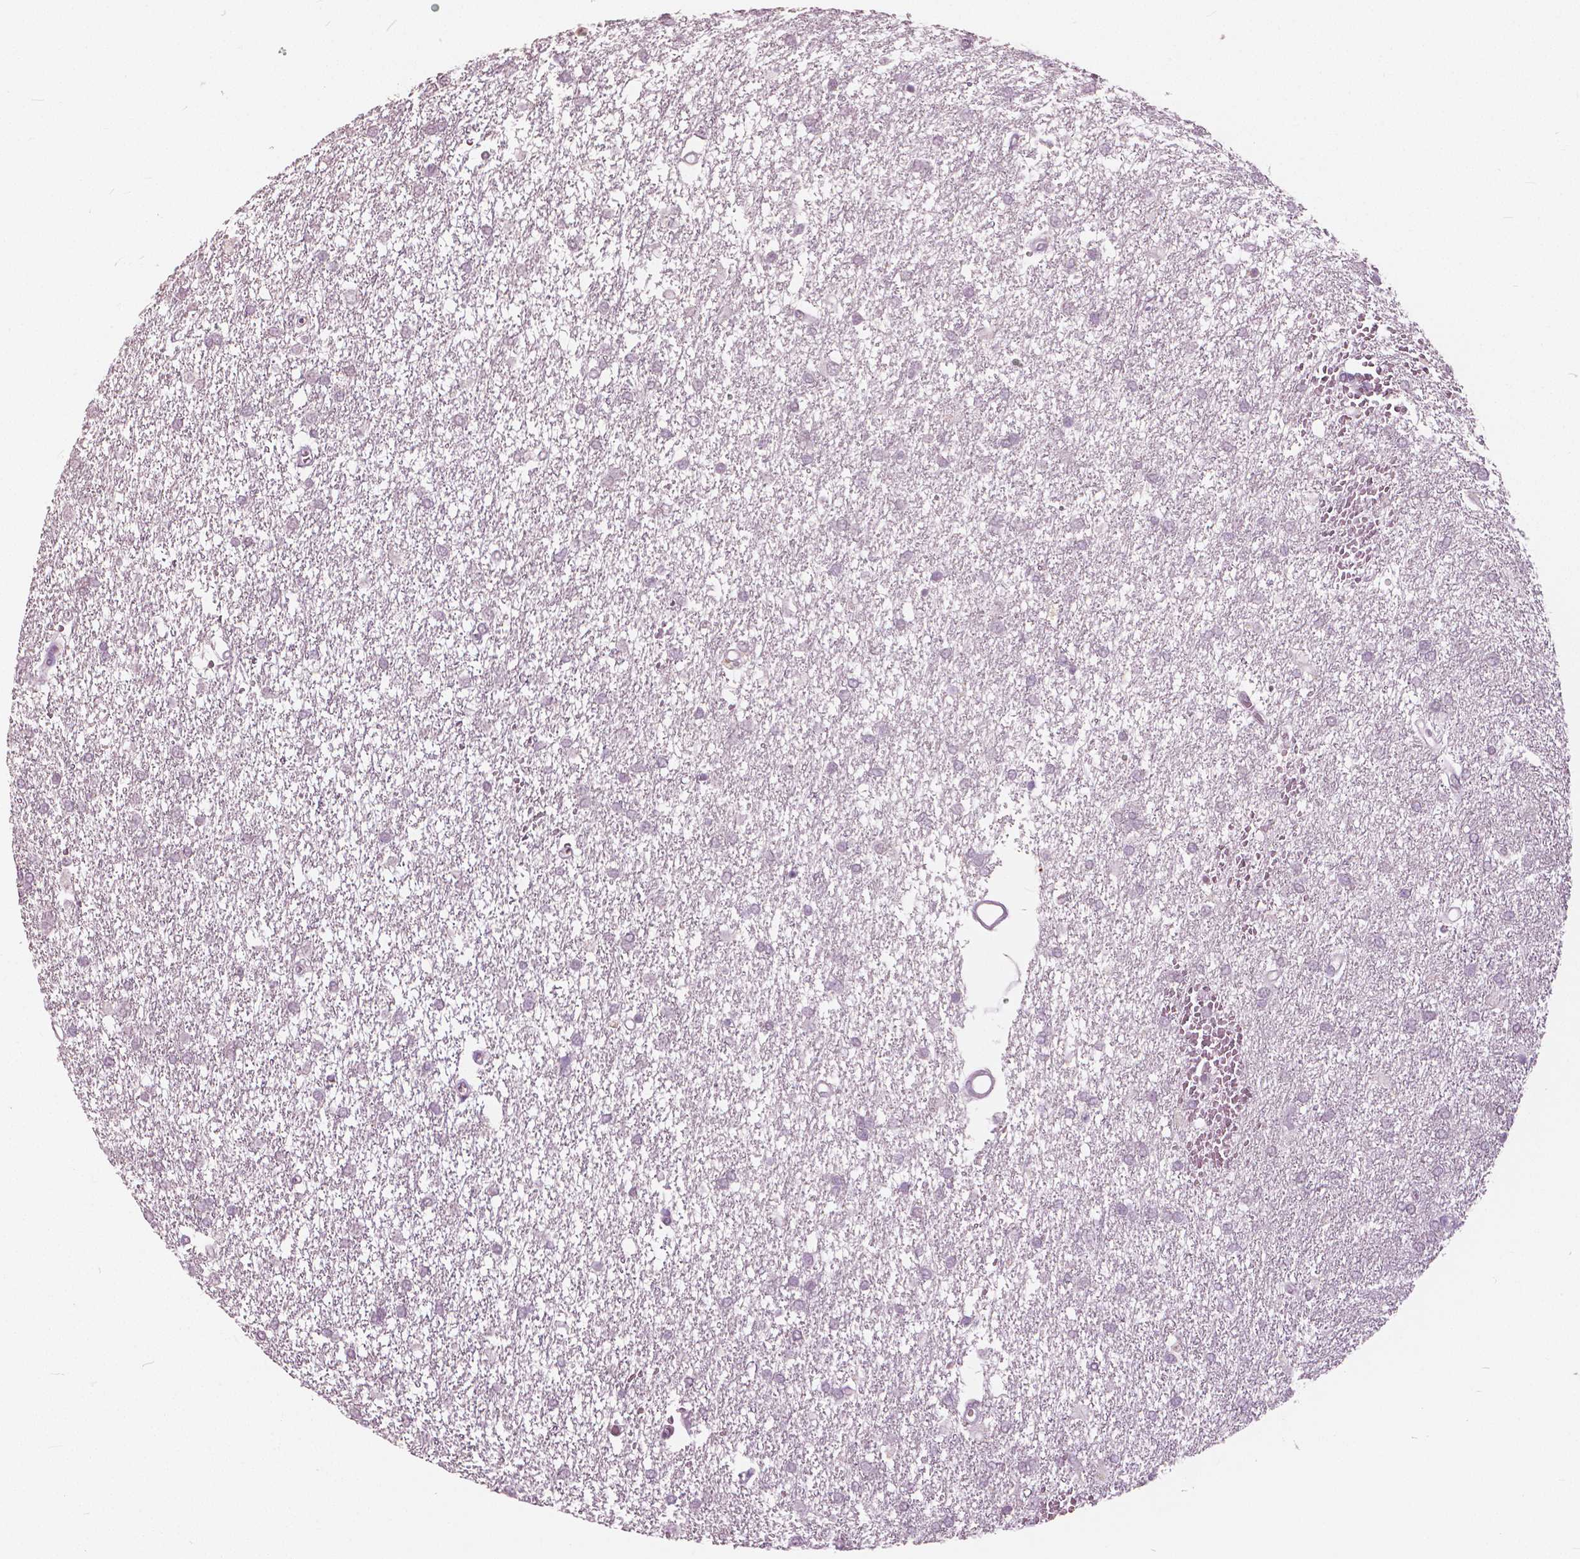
{"staining": {"intensity": "negative", "quantity": "none", "location": "none"}, "tissue": "glioma", "cell_type": "Tumor cells", "image_type": "cancer", "snomed": [{"axis": "morphology", "description": "Glioma, malignant, High grade"}, {"axis": "topography", "description": "Brain"}], "caption": "High magnification brightfield microscopy of malignant glioma (high-grade) stained with DAB (3,3'-diaminobenzidine) (brown) and counterstained with hematoxylin (blue): tumor cells show no significant expression.", "gene": "NANOG", "patient": {"sex": "female", "age": 61}}